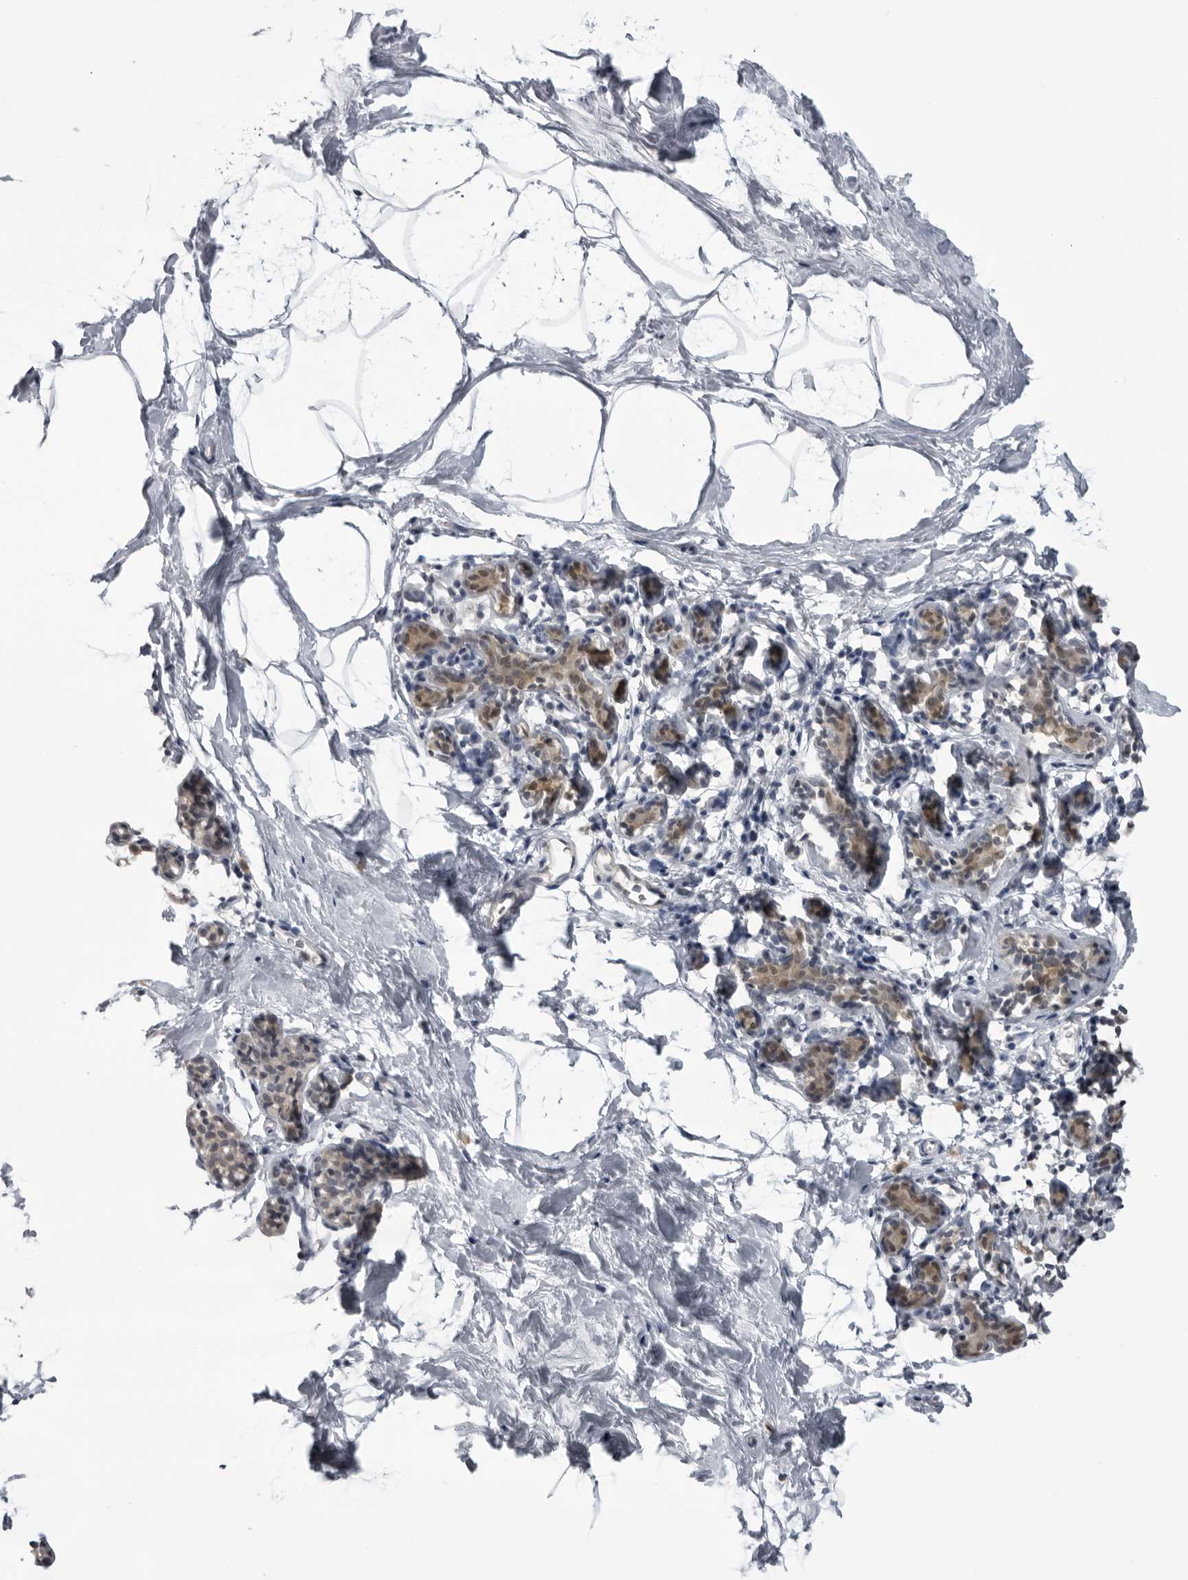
{"staining": {"intensity": "negative", "quantity": "none", "location": "none"}, "tissue": "breast", "cell_type": "Adipocytes", "image_type": "normal", "snomed": [{"axis": "morphology", "description": "Normal tissue, NOS"}, {"axis": "topography", "description": "Breast"}], "caption": "Adipocytes are negative for protein expression in normal human breast. (DAB IHC, high magnification).", "gene": "PDCL3", "patient": {"sex": "female", "age": 62}}